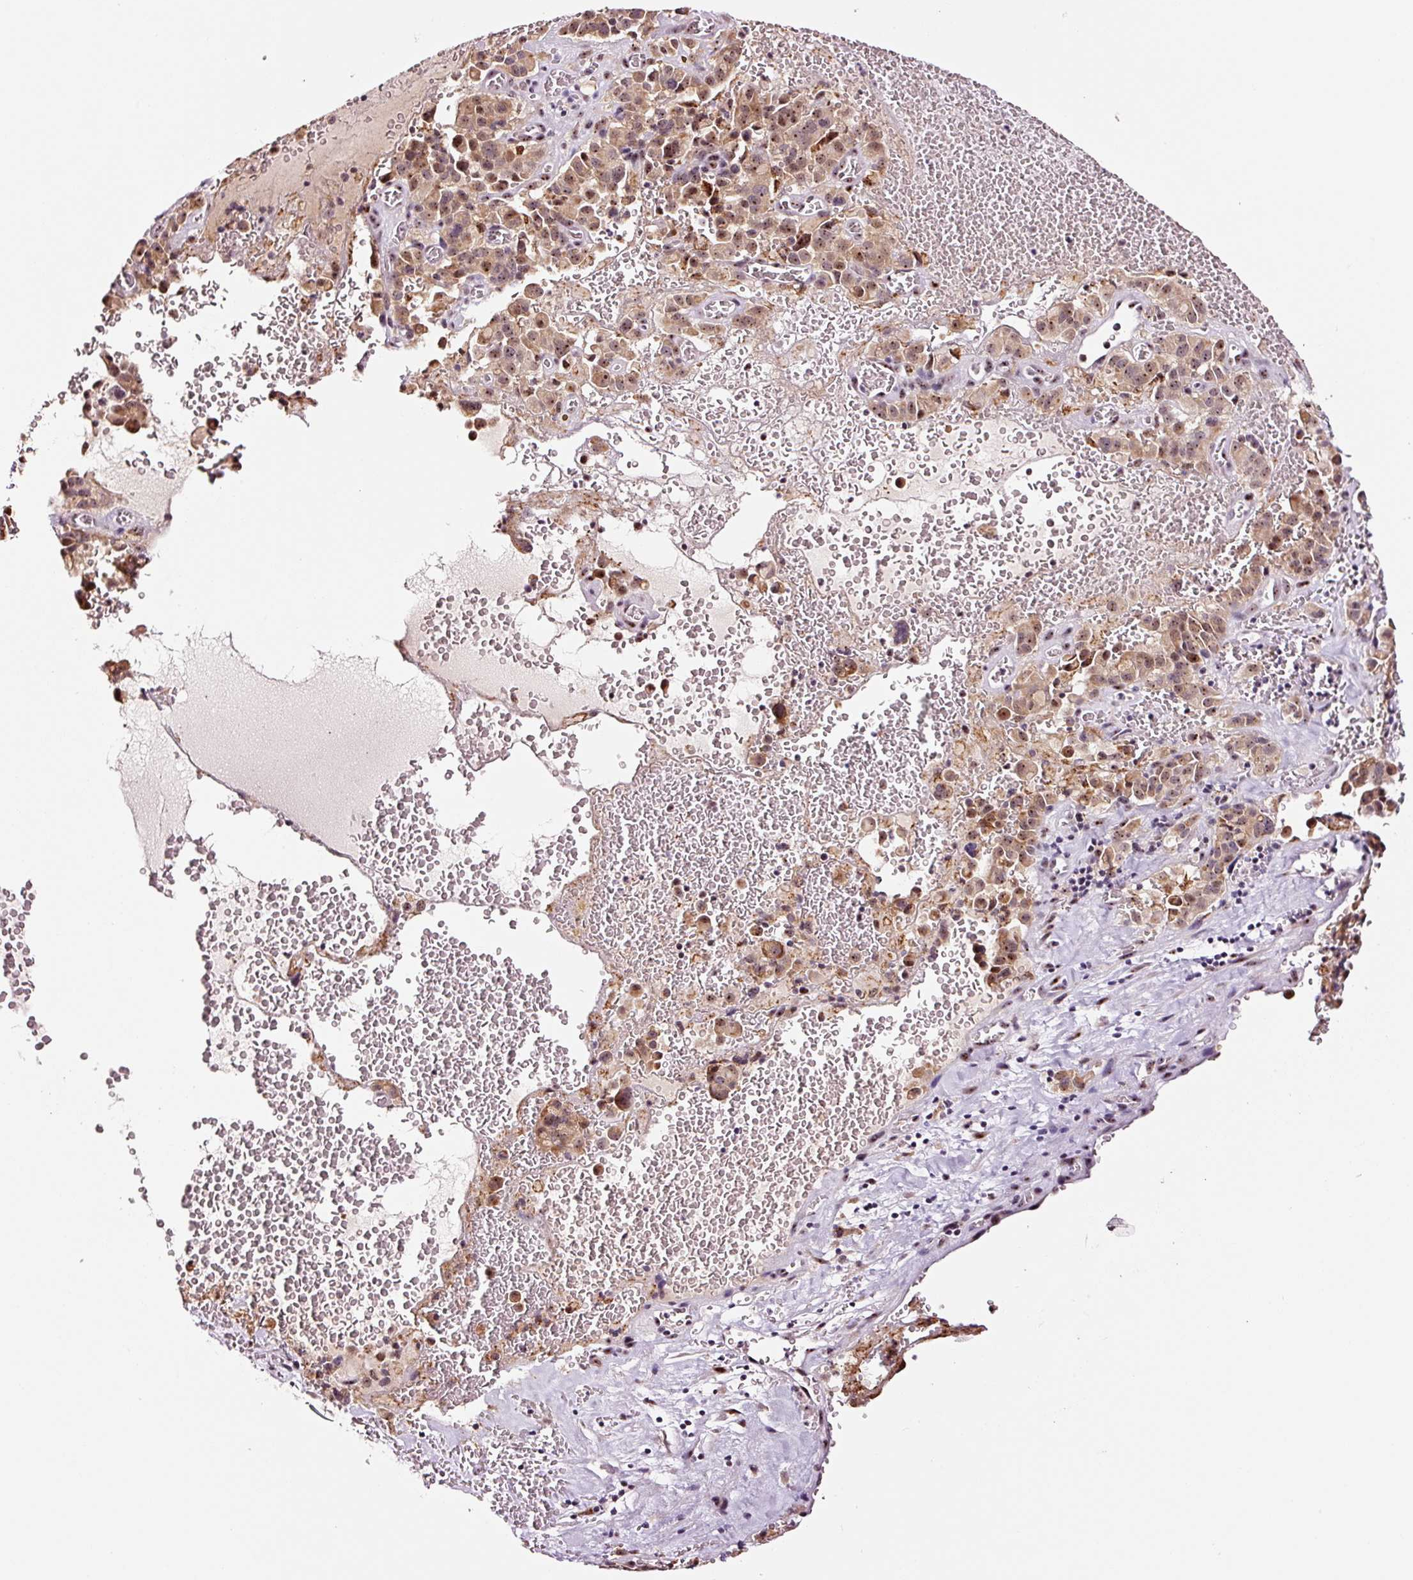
{"staining": {"intensity": "moderate", "quantity": ">75%", "location": "cytoplasmic/membranous,nuclear"}, "tissue": "pancreatic cancer", "cell_type": "Tumor cells", "image_type": "cancer", "snomed": [{"axis": "morphology", "description": "Adenocarcinoma, NOS"}, {"axis": "topography", "description": "Pancreas"}], "caption": "Adenocarcinoma (pancreatic) was stained to show a protein in brown. There is medium levels of moderate cytoplasmic/membranous and nuclear positivity in about >75% of tumor cells. (IHC, brightfield microscopy, high magnification).", "gene": "GNL3", "patient": {"sex": "male", "age": 65}}